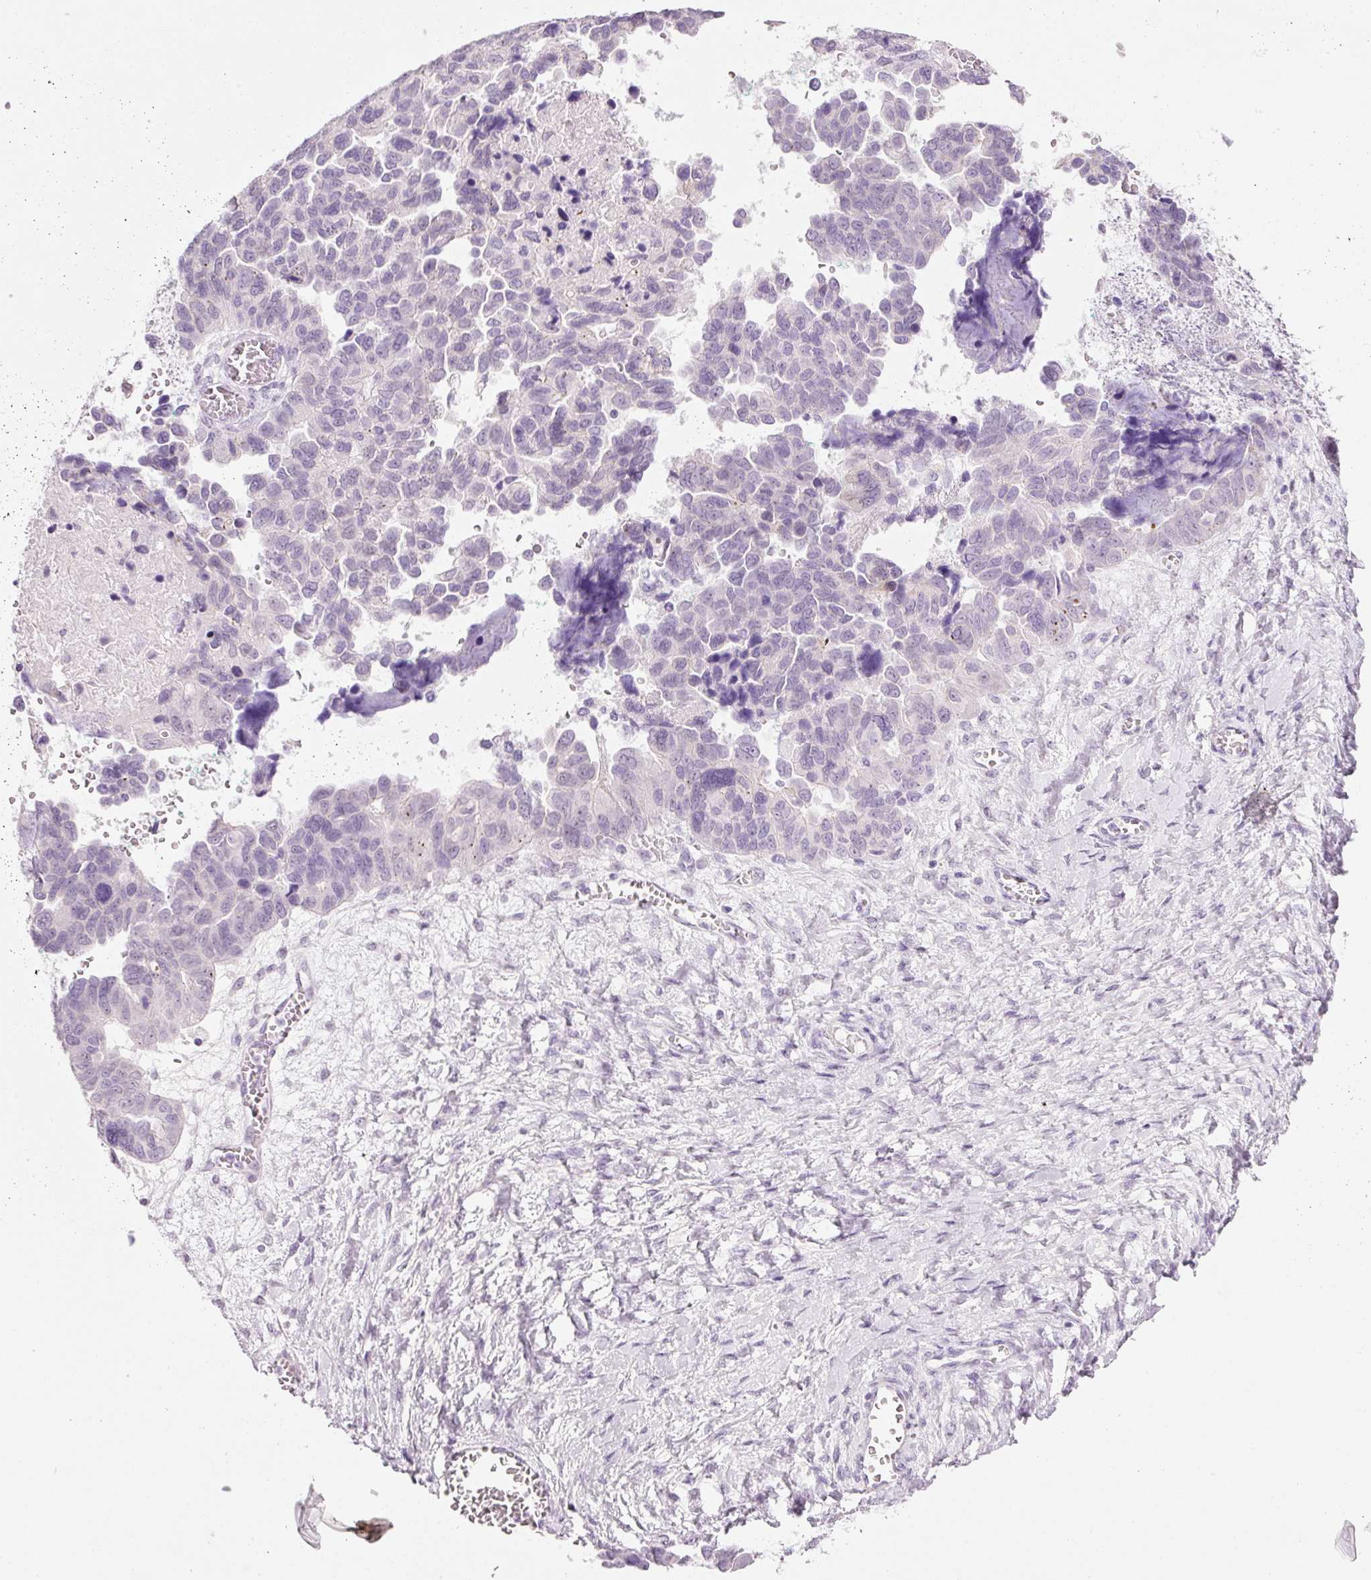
{"staining": {"intensity": "negative", "quantity": "none", "location": "none"}, "tissue": "ovarian cancer", "cell_type": "Tumor cells", "image_type": "cancer", "snomed": [{"axis": "morphology", "description": "Cystadenocarcinoma, serous, NOS"}, {"axis": "topography", "description": "Ovary"}], "caption": "Tumor cells show no significant protein expression in ovarian serous cystadenocarcinoma.", "gene": "ANKRD20A1", "patient": {"sex": "female", "age": 64}}